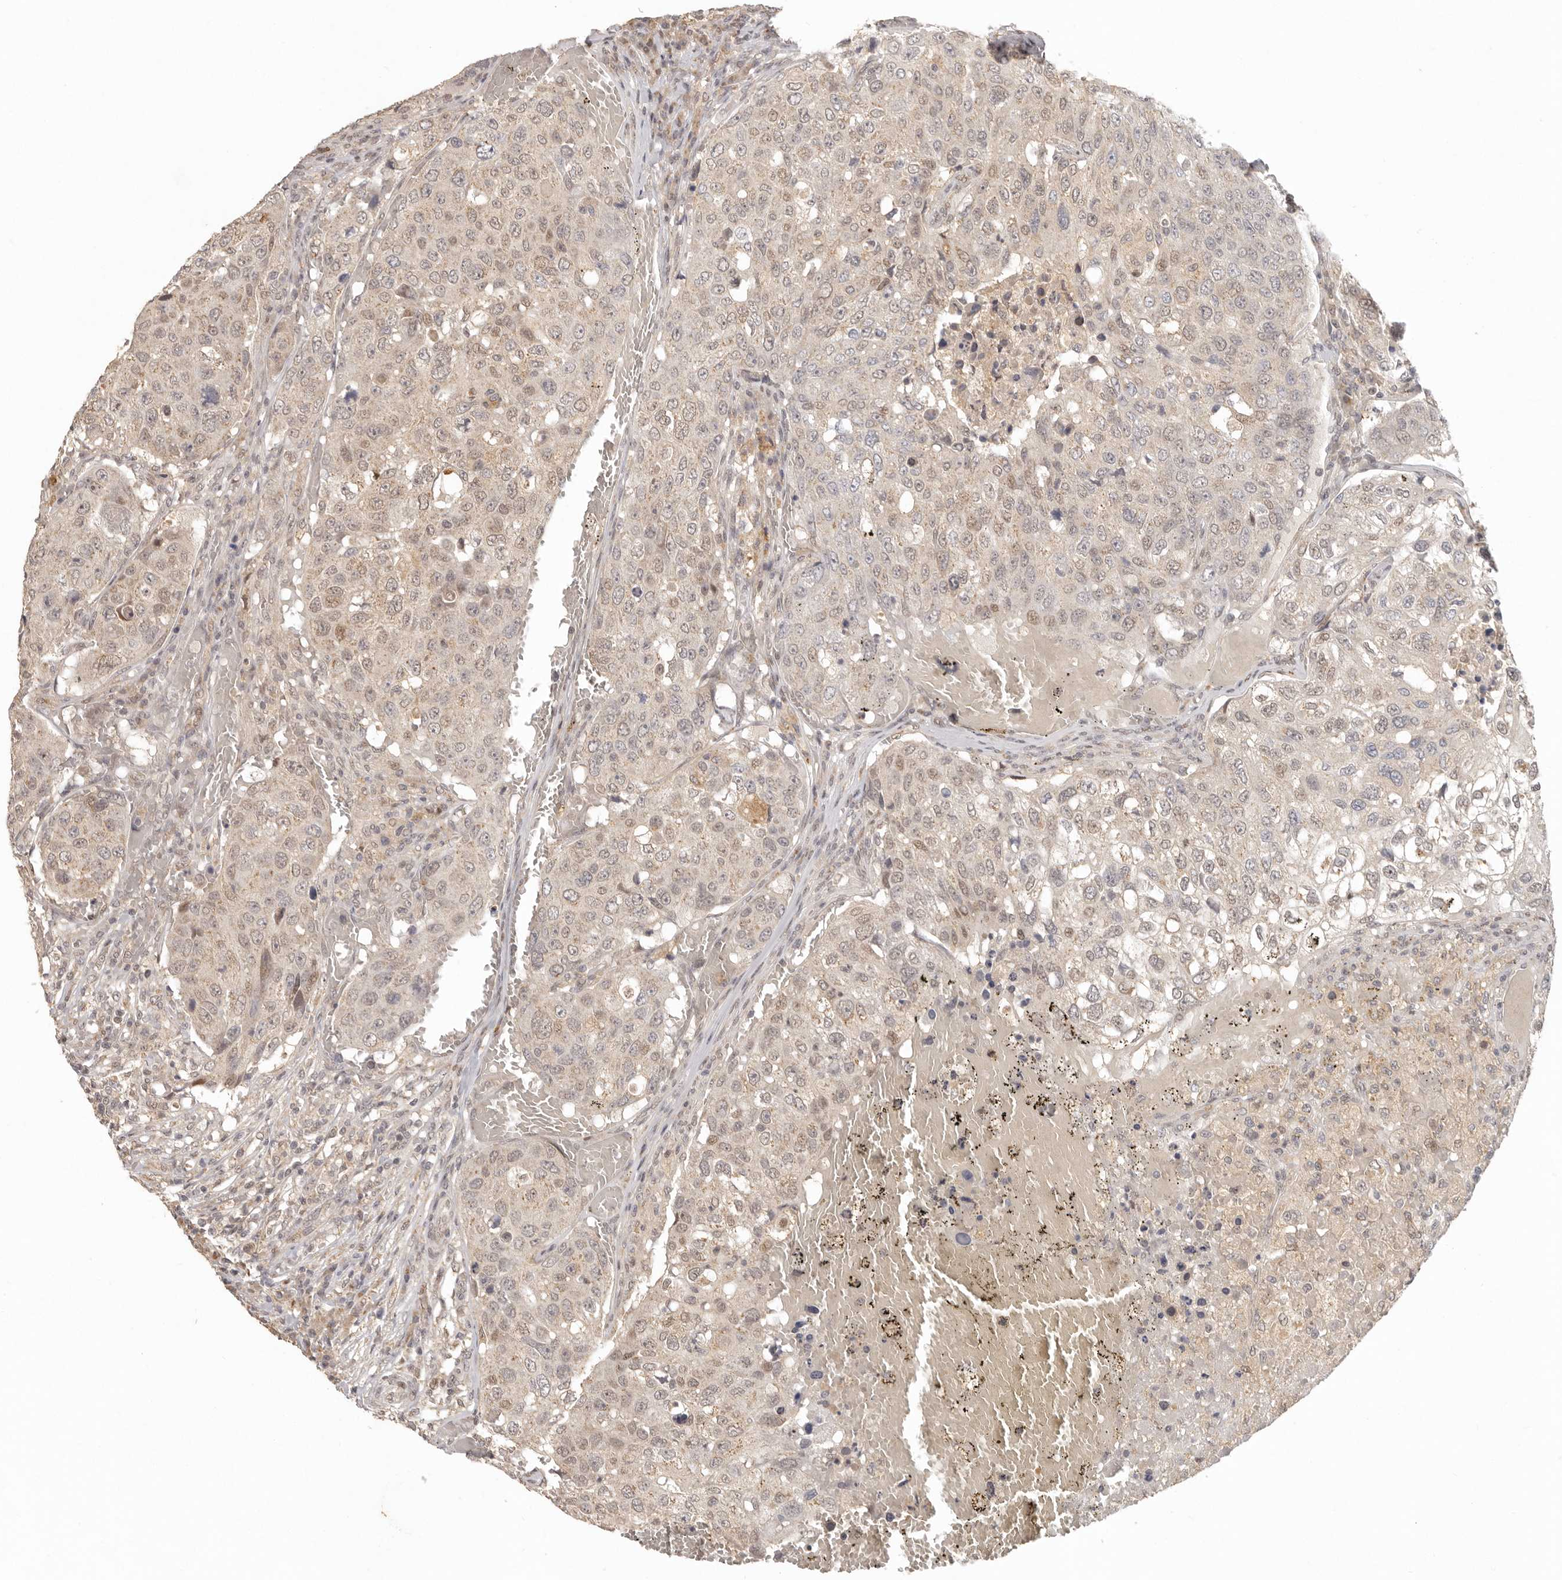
{"staining": {"intensity": "weak", "quantity": "25%-75%", "location": "cytoplasmic/membranous,nuclear"}, "tissue": "urothelial cancer", "cell_type": "Tumor cells", "image_type": "cancer", "snomed": [{"axis": "morphology", "description": "Urothelial carcinoma, High grade"}, {"axis": "topography", "description": "Lymph node"}, {"axis": "topography", "description": "Urinary bladder"}], "caption": "Brown immunohistochemical staining in high-grade urothelial carcinoma demonstrates weak cytoplasmic/membranous and nuclear expression in approximately 25%-75% of tumor cells. Ihc stains the protein in brown and the nuclei are stained blue.", "gene": "LRRC75A", "patient": {"sex": "male", "age": 51}}